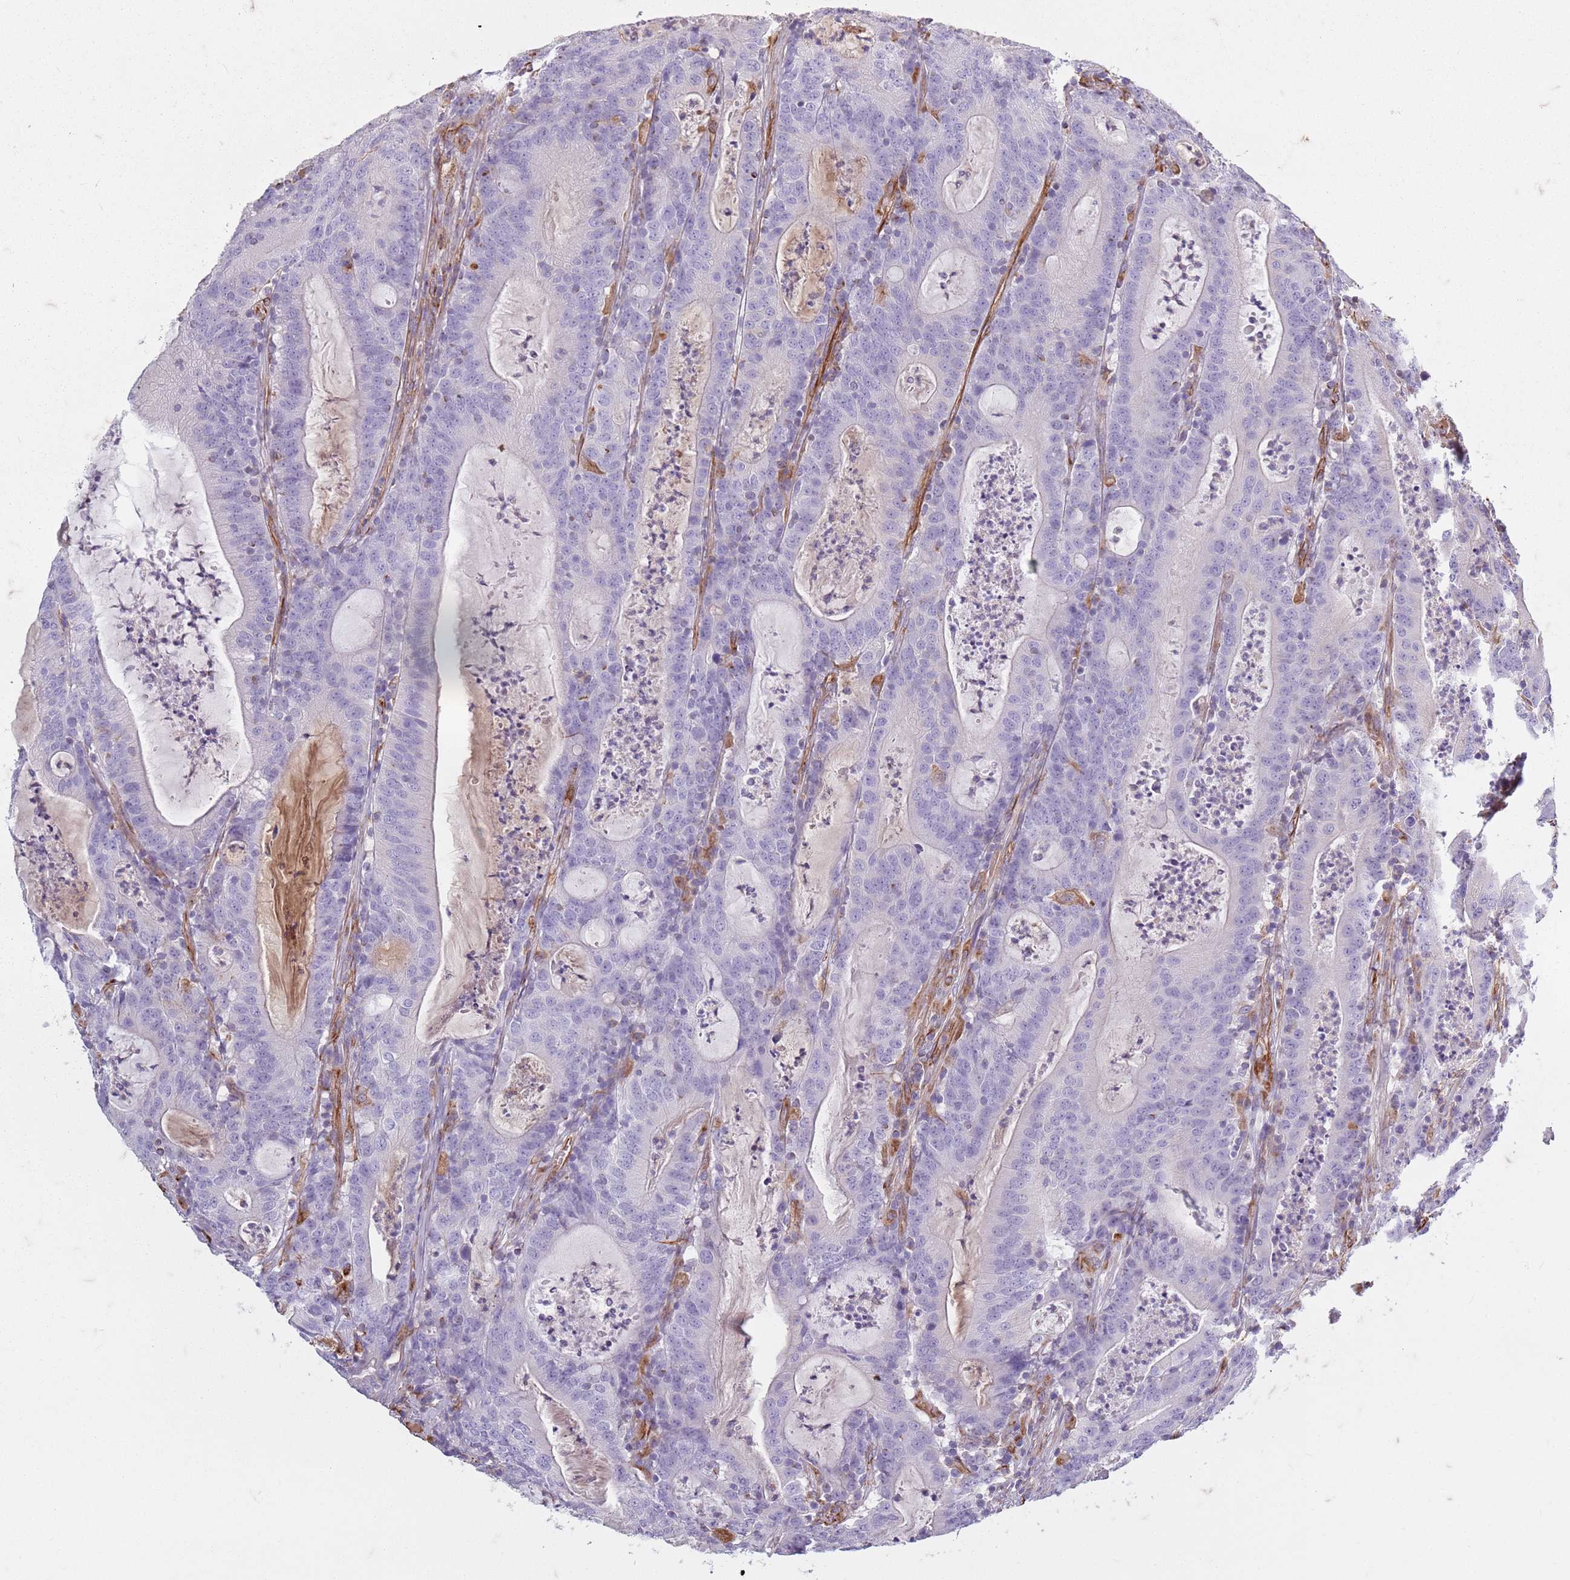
{"staining": {"intensity": "negative", "quantity": "none", "location": "none"}, "tissue": "colorectal cancer", "cell_type": "Tumor cells", "image_type": "cancer", "snomed": [{"axis": "morphology", "description": "Adenocarcinoma, NOS"}, {"axis": "topography", "description": "Colon"}], "caption": "Adenocarcinoma (colorectal) stained for a protein using IHC displays no expression tumor cells.", "gene": "TAS2R38", "patient": {"sex": "male", "age": 83}}